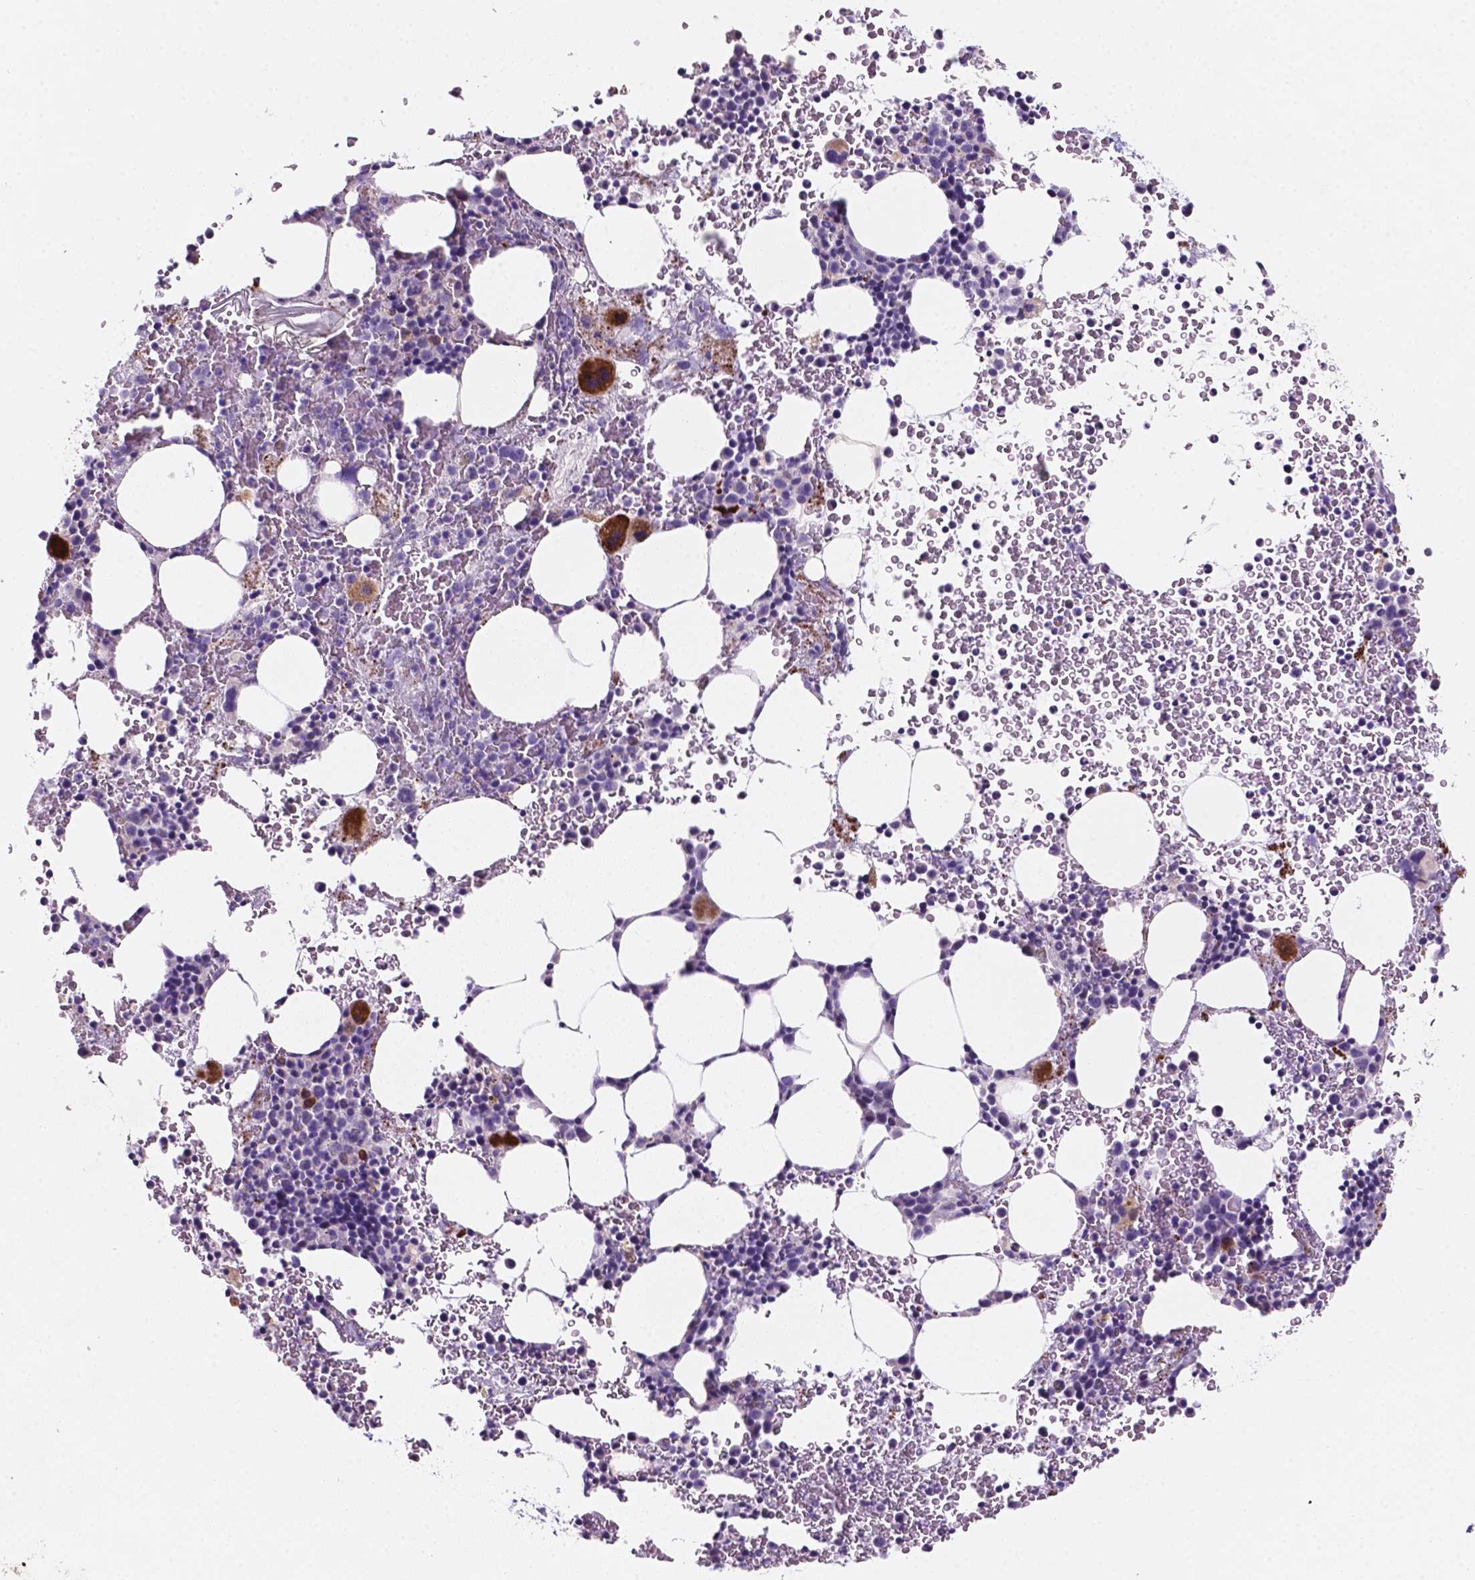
{"staining": {"intensity": "strong", "quantity": "<25%", "location": "cytoplasmic/membranous"}, "tissue": "bone marrow", "cell_type": "Hematopoietic cells", "image_type": "normal", "snomed": [{"axis": "morphology", "description": "Normal tissue, NOS"}, {"axis": "topography", "description": "Bone marrow"}], "caption": "Brown immunohistochemical staining in unremarkable bone marrow exhibits strong cytoplasmic/membranous staining in about <25% of hematopoietic cells. Using DAB (3,3'-diaminobenzidine) (brown) and hematoxylin (blue) stains, captured at high magnification using brightfield microscopy.", "gene": "EBLN2", "patient": {"sex": "female", "age": 56}}